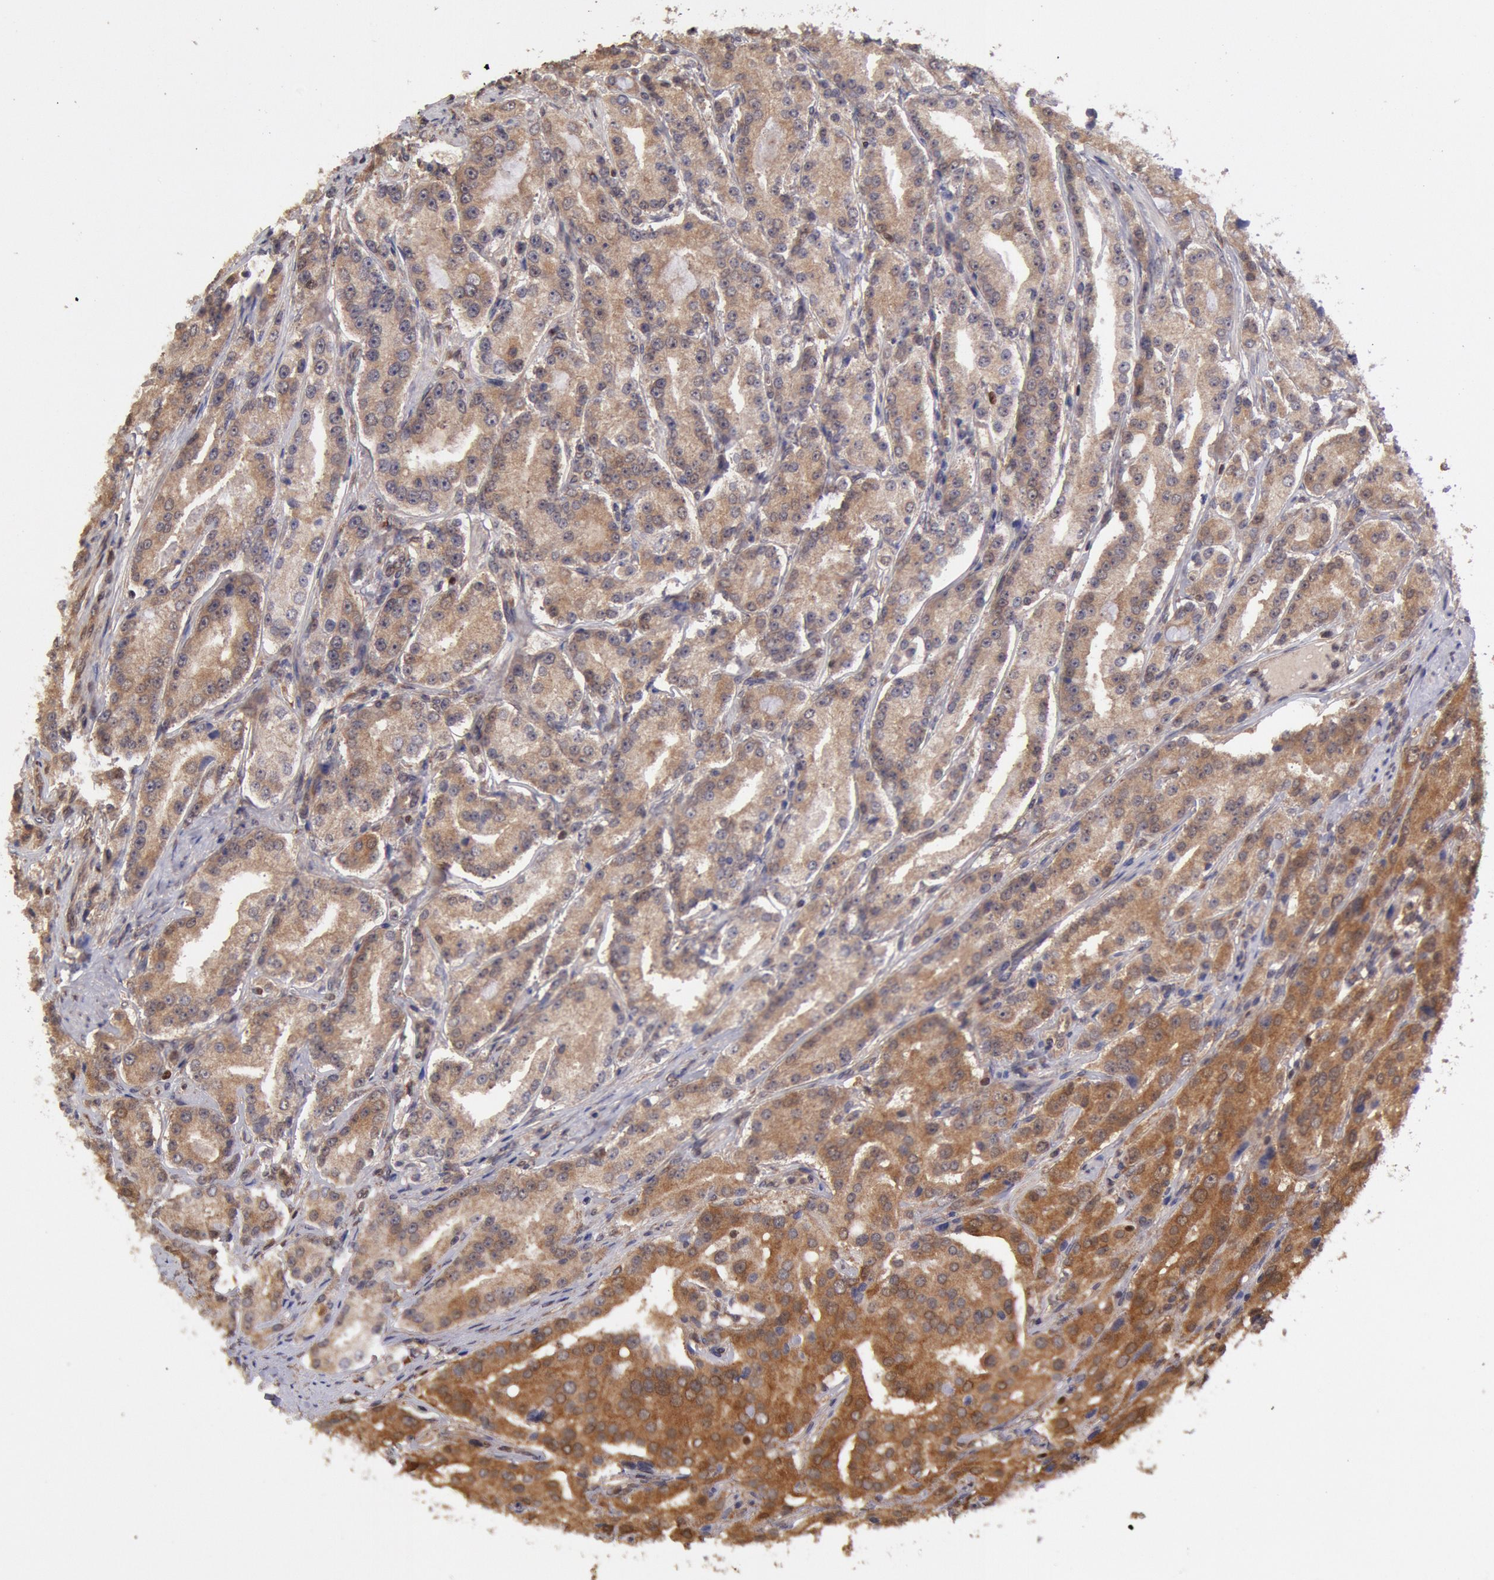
{"staining": {"intensity": "moderate", "quantity": ">75%", "location": "cytoplasmic/membranous"}, "tissue": "prostate cancer", "cell_type": "Tumor cells", "image_type": "cancer", "snomed": [{"axis": "morphology", "description": "Adenocarcinoma, Medium grade"}, {"axis": "topography", "description": "Prostate"}], "caption": "High-magnification brightfield microscopy of prostate adenocarcinoma (medium-grade) stained with DAB (3,3'-diaminobenzidine) (brown) and counterstained with hematoxylin (blue). tumor cells exhibit moderate cytoplasmic/membranous staining is present in approximately>75% of cells.", "gene": "COMT", "patient": {"sex": "male", "age": 72}}